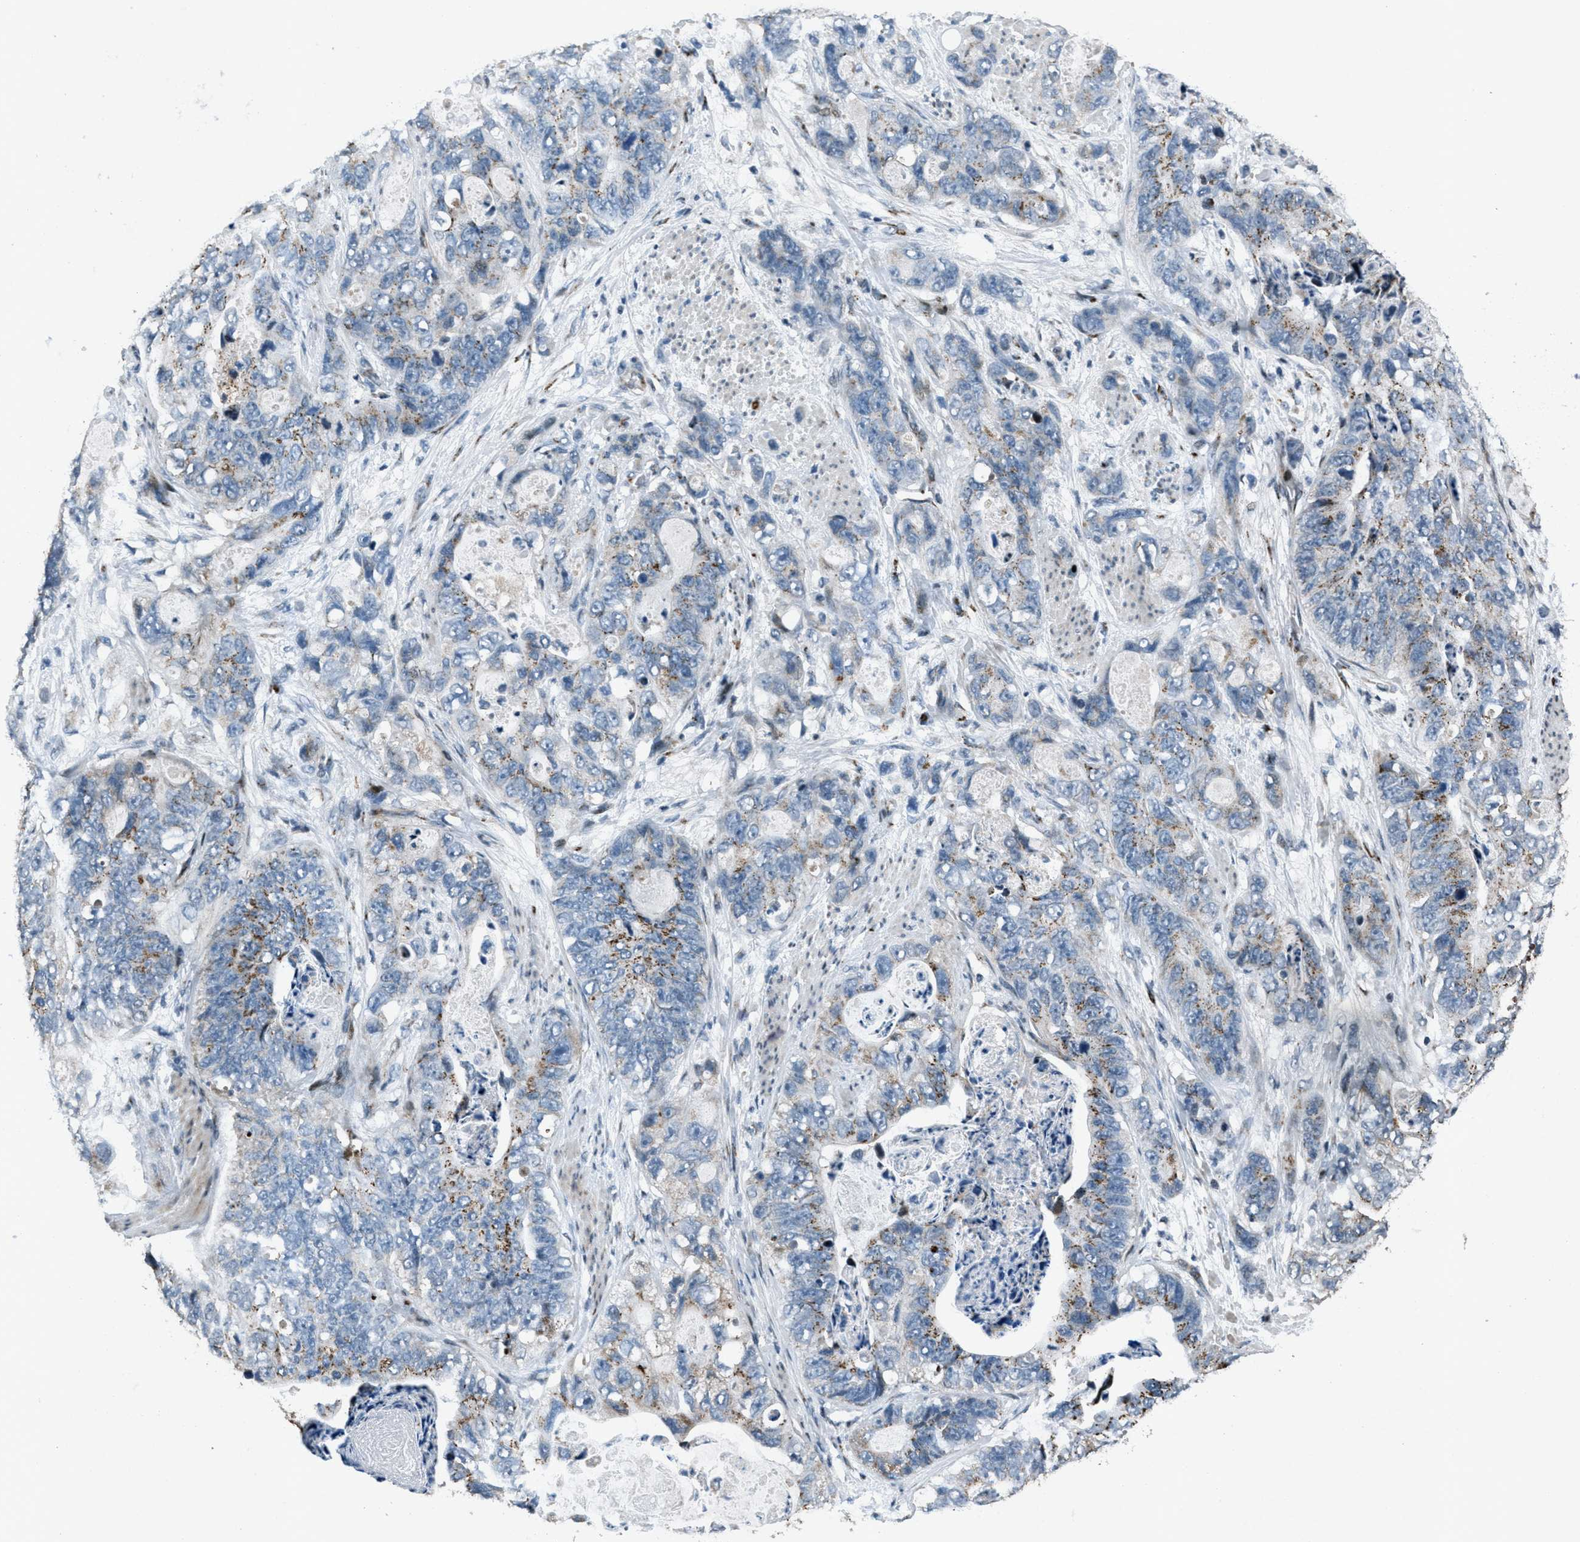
{"staining": {"intensity": "moderate", "quantity": "25%-75%", "location": "cytoplasmic/membranous"}, "tissue": "stomach cancer", "cell_type": "Tumor cells", "image_type": "cancer", "snomed": [{"axis": "morphology", "description": "Adenocarcinoma, NOS"}, {"axis": "topography", "description": "Stomach"}], "caption": "This histopathology image demonstrates stomach adenocarcinoma stained with immunohistochemistry to label a protein in brown. The cytoplasmic/membranous of tumor cells show moderate positivity for the protein. Nuclei are counter-stained blue.", "gene": "GPC6", "patient": {"sex": "female", "age": 89}}